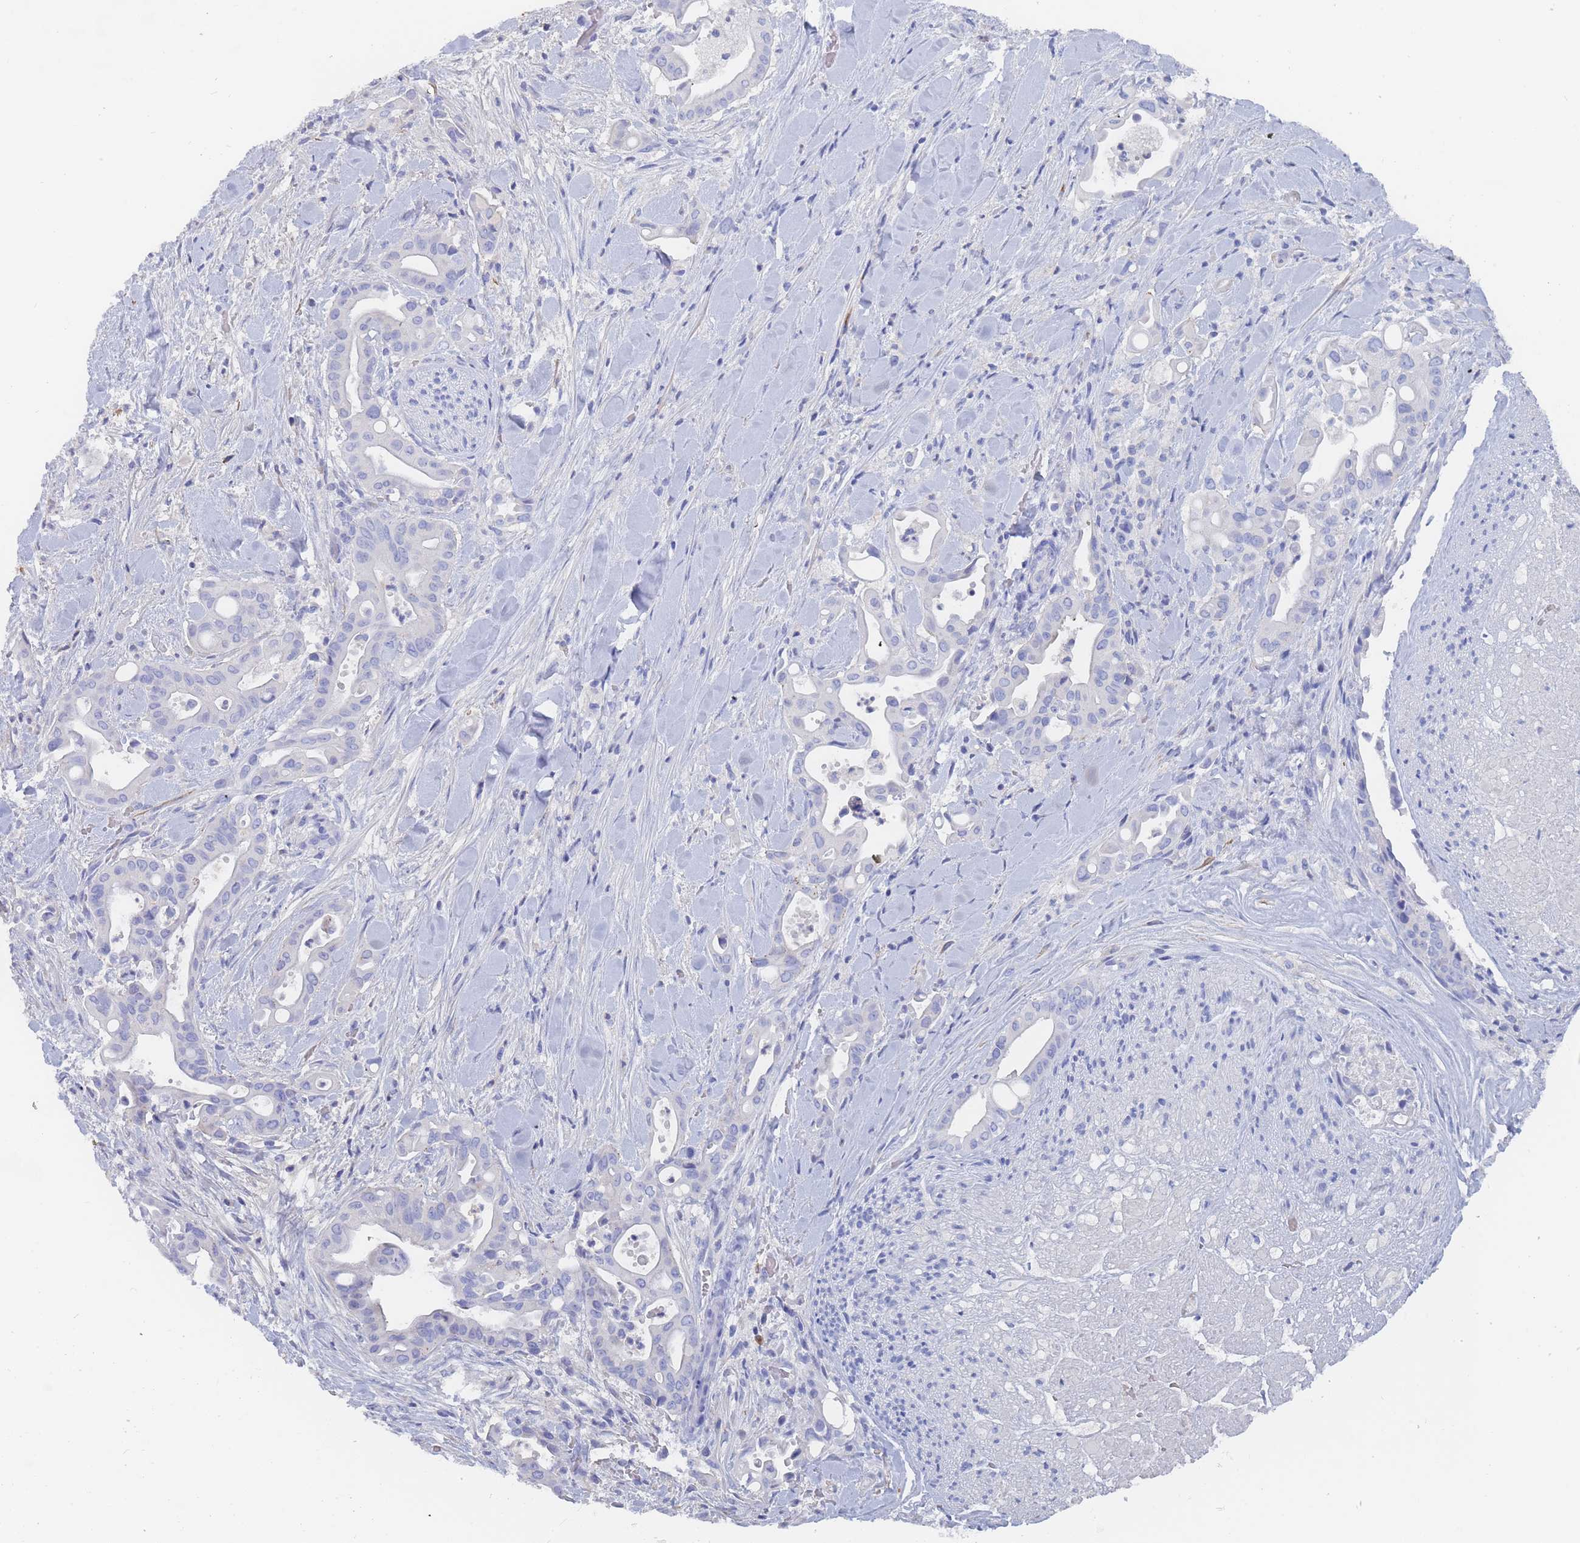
{"staining": {"intensity": "negative", "quantity": "none", "location": "none"}, "tissue": "liver cancer", "cell_type": "Tumor cells", "image_type": "cancer", "snomed": [{"axis": "morphology", "description": "Cholangiocarcinoma"}, {"axis": "topography", "description": "Liver"}], "caption": "The IHC micrograph has no significant staining in tumor cells of liver cancer (cholangiocarcinoma) tissue.", "gene": "SLC25A35", "patient": {"sex": "female", "age": 68}}